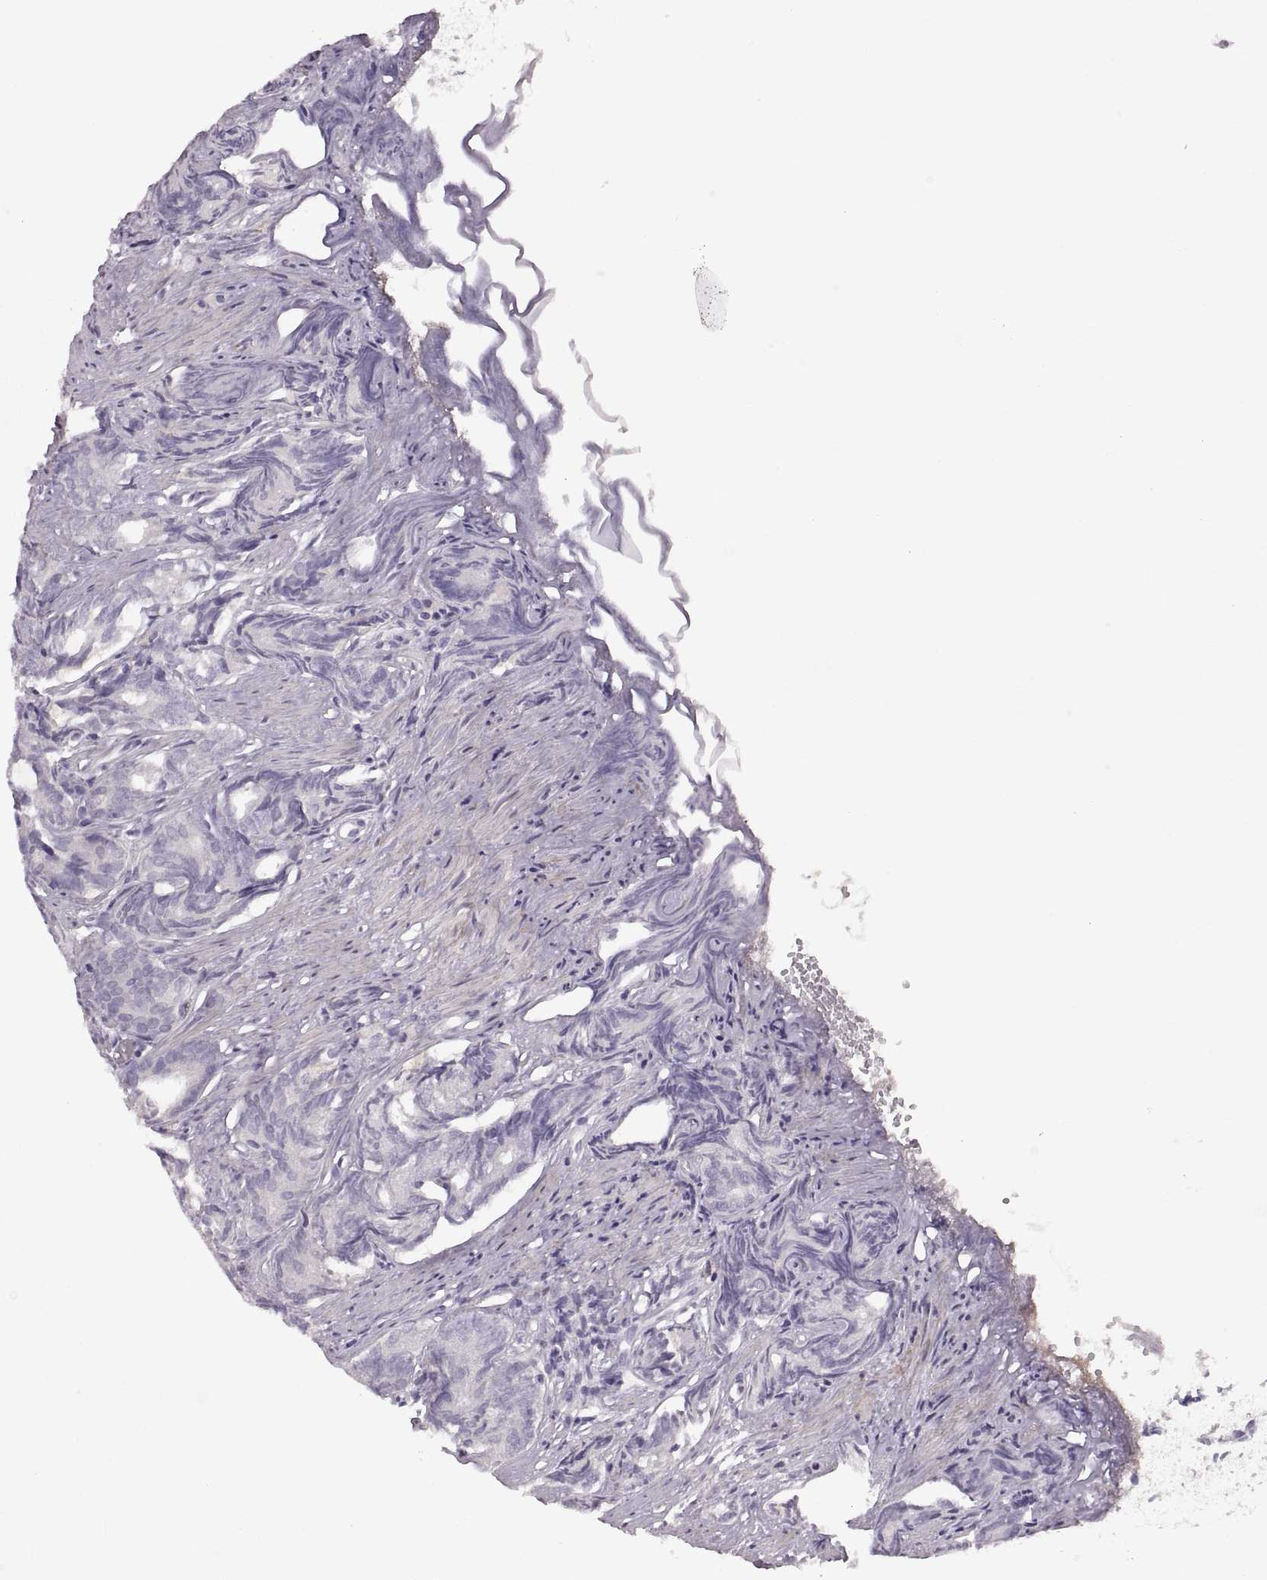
{"staining": {"intensity": "negative", "quantity": "none", "location": "none"}, "tissue": "prostate cancer", "cell_type": "Tumor cells", "image_type": "cancer", "snomed": [{"axis": "morphology", "description": "Adenocarcinoma, High grade"}, {"axis": "topography", "description": "Prostate"}], "caption": "Immunohistochemistry of adenocarcinoma (high-grade) (prostate) displays no expression in tumor cells.", "gene": "WFDC8", "patient": {"sex": "male", "age": 84}}